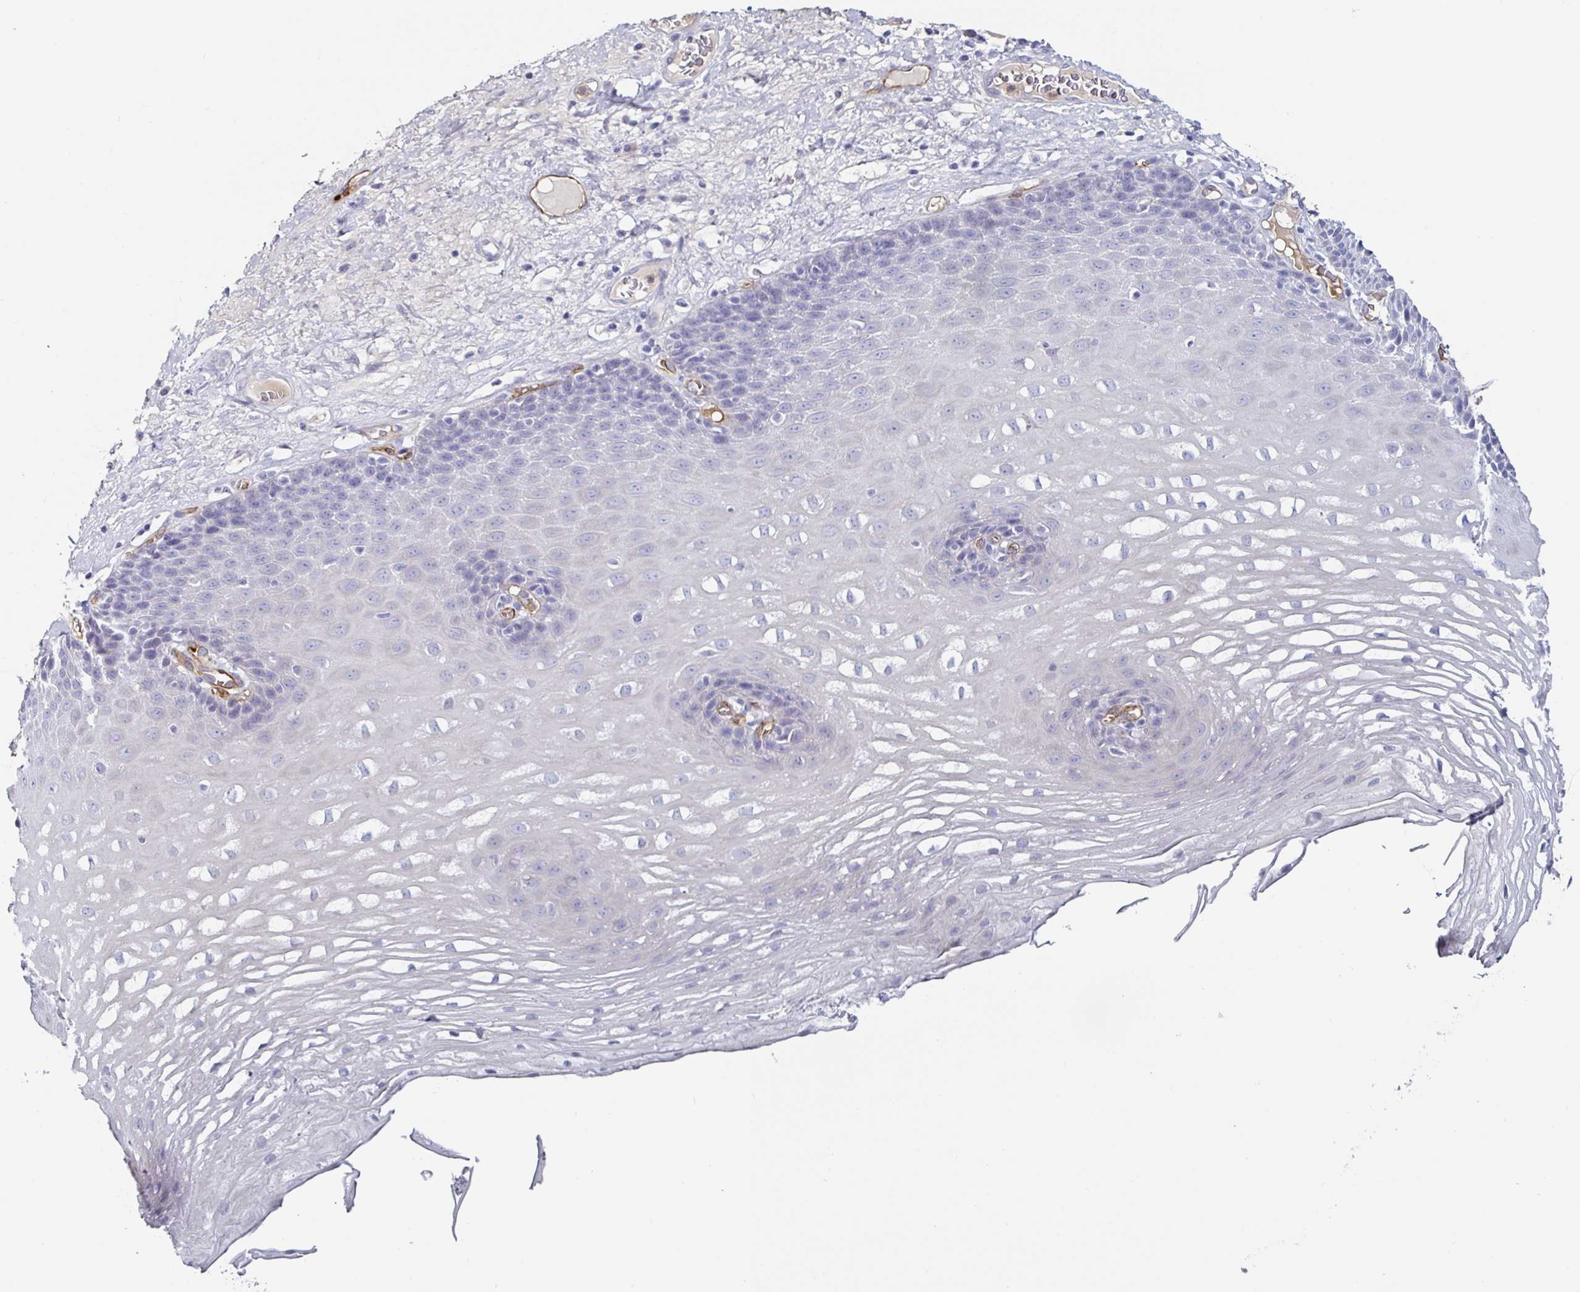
{"staining": {"intensity": "negative", "quantity": "none", "location": "none"}, "tissue": "esophagus", "cell_type": "Squamous epithelial cells", "image_type": "normal", "snomed": [{"axis": "morphology", "description": "Normal tissue, NOS"}, {"axis": "topography", "description": "Esophagus"}], "caption": "Histopathology image shows no protein expression in squamous epithelial cells of benign esophagus. Brightfield microscopy of immunohistochemistry (IHC) stained with DAB (3,3'-diaminobenzidine) (brown) and hematoxylin (blue), captured at high magnification.", "gene": "ACSBG2", "patient": {"sex": "male", "age": 62}}